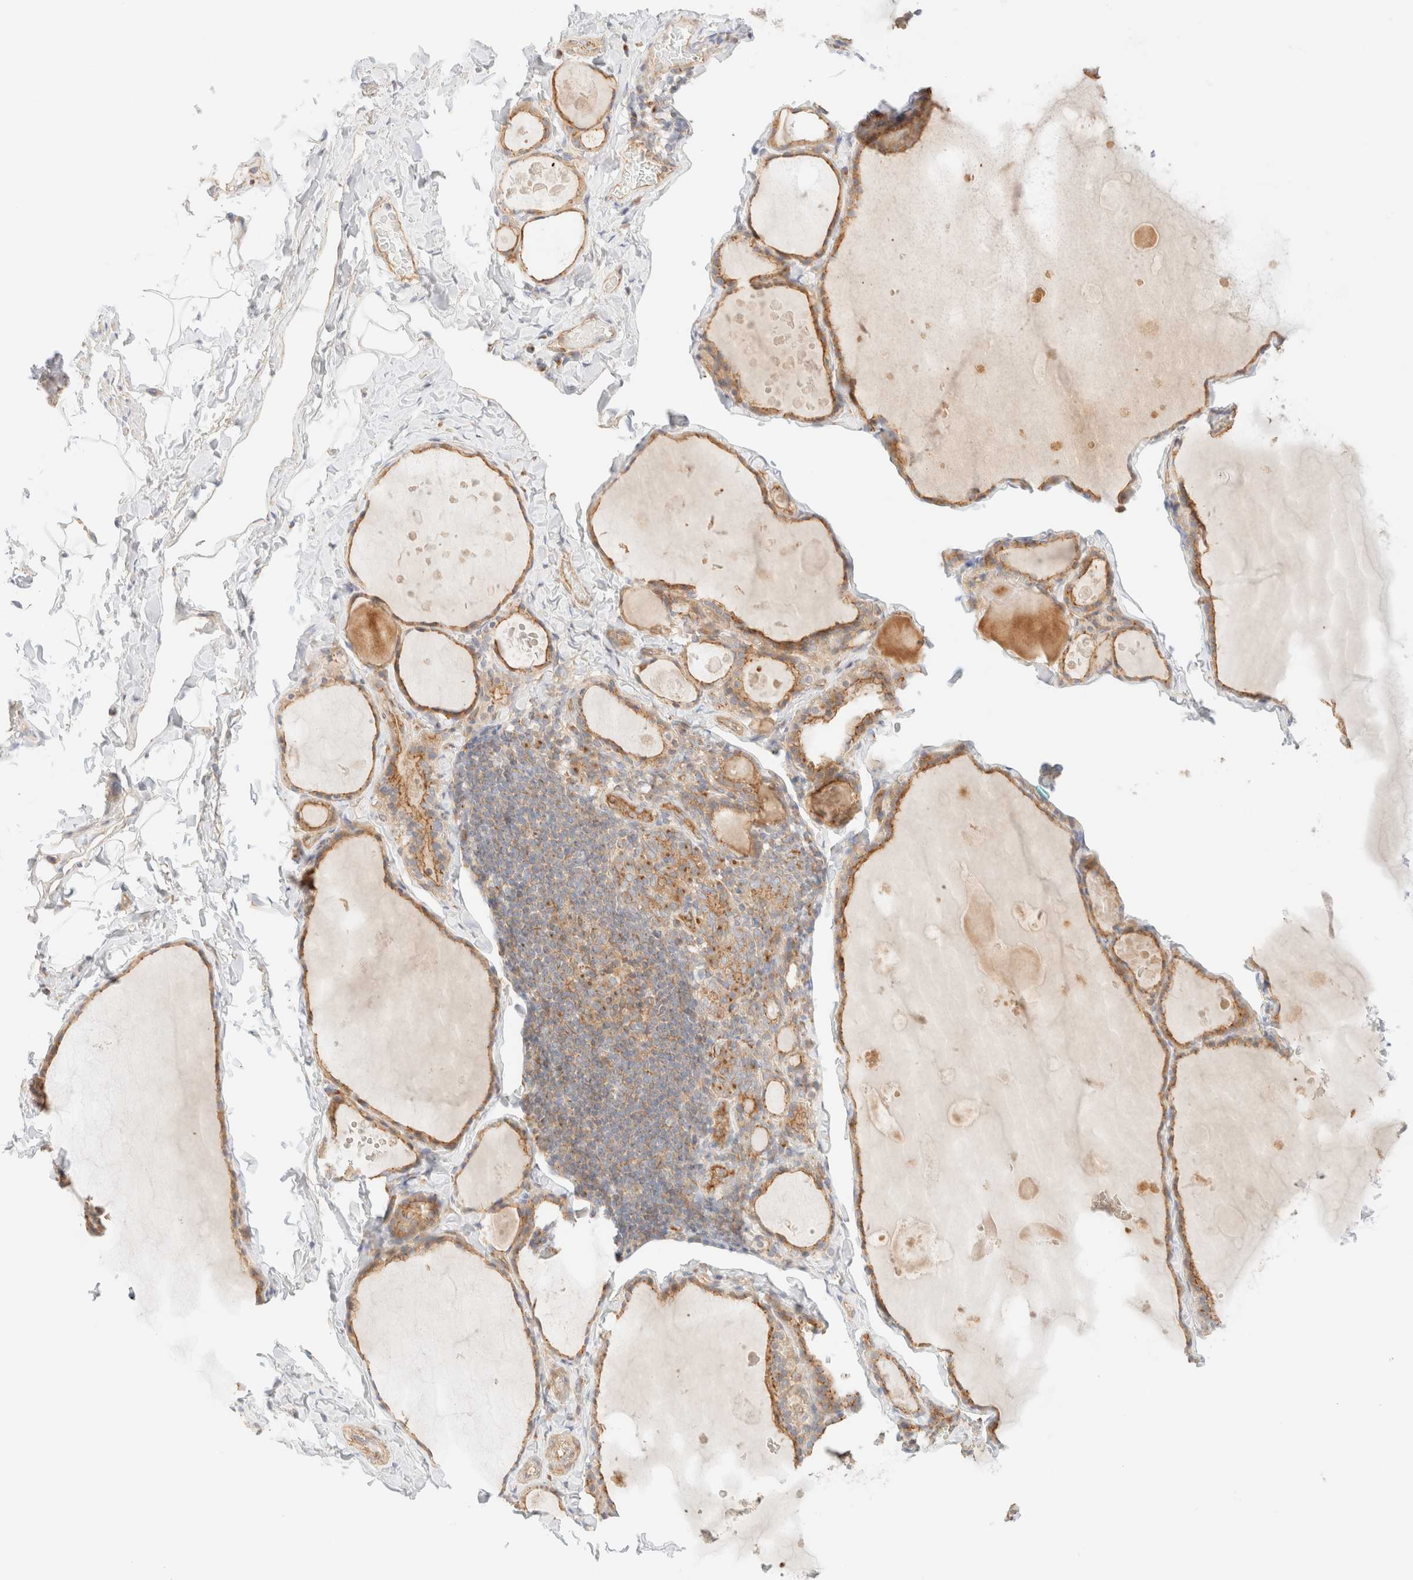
{"staining": {"intensity": "moderate", "quantity": ">75%", "location": "cytoplasmic/membranous"}, "tissue": "thyroid gland", "cell_type": "Glandular cells", "image_type": "normal", "snomed": [{"axis": "morphology", "description": "Normal tissue, NOS"}, {"axis": "topography", "description": "Thyroid gland"}], "caption": "Human thyroid gland stained for a protein (brown) demonstrates moderate cytoplasmic/membranous positive staining in approximately >75% of glandular cells.", "gene": "MYO10", "patient": {"sex": "male", "age": 56}}